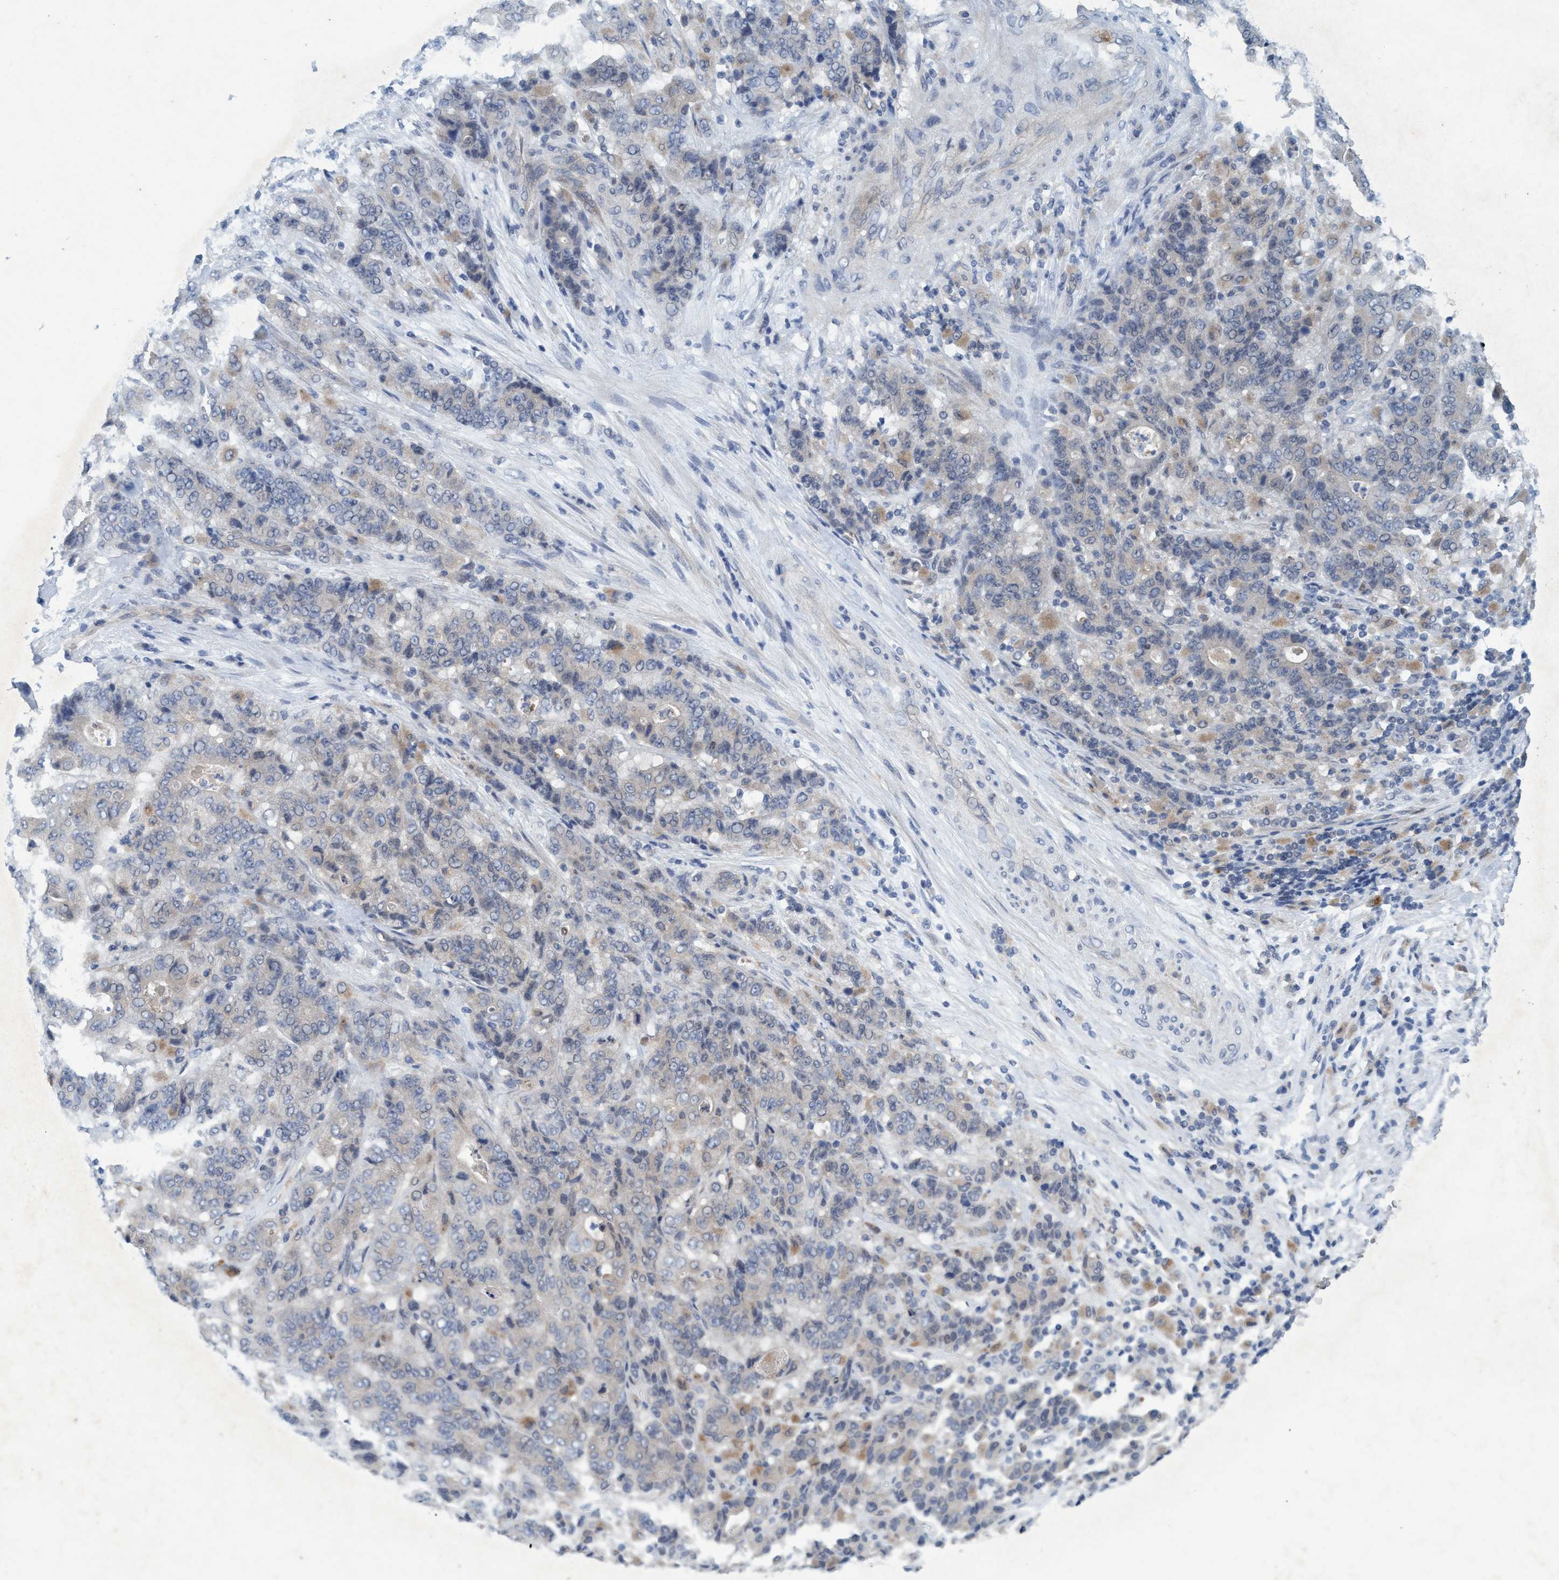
{"staining": {"intensity": "negative", "quantity": "none", "location": "none"}, "tissue": "stomach cancer", "cell_type": "Tumor cells", "image_type": "cancer", "snomed": [{"axis": "morphology", "description": "Adenocarcinoma, NOS"}, {"axis": "topography", "description": "Stomach"}], "caption": "This is a histopathology image of IHC staining of adenocarcinoma (stomach), which shows no staining in tumor cells. The staining is performed using DAB brown chromogen with nuclei counter-stained in using hematoxylin.", "gene": "RNF208", "patient": {"sex": "female", "age": 73}}